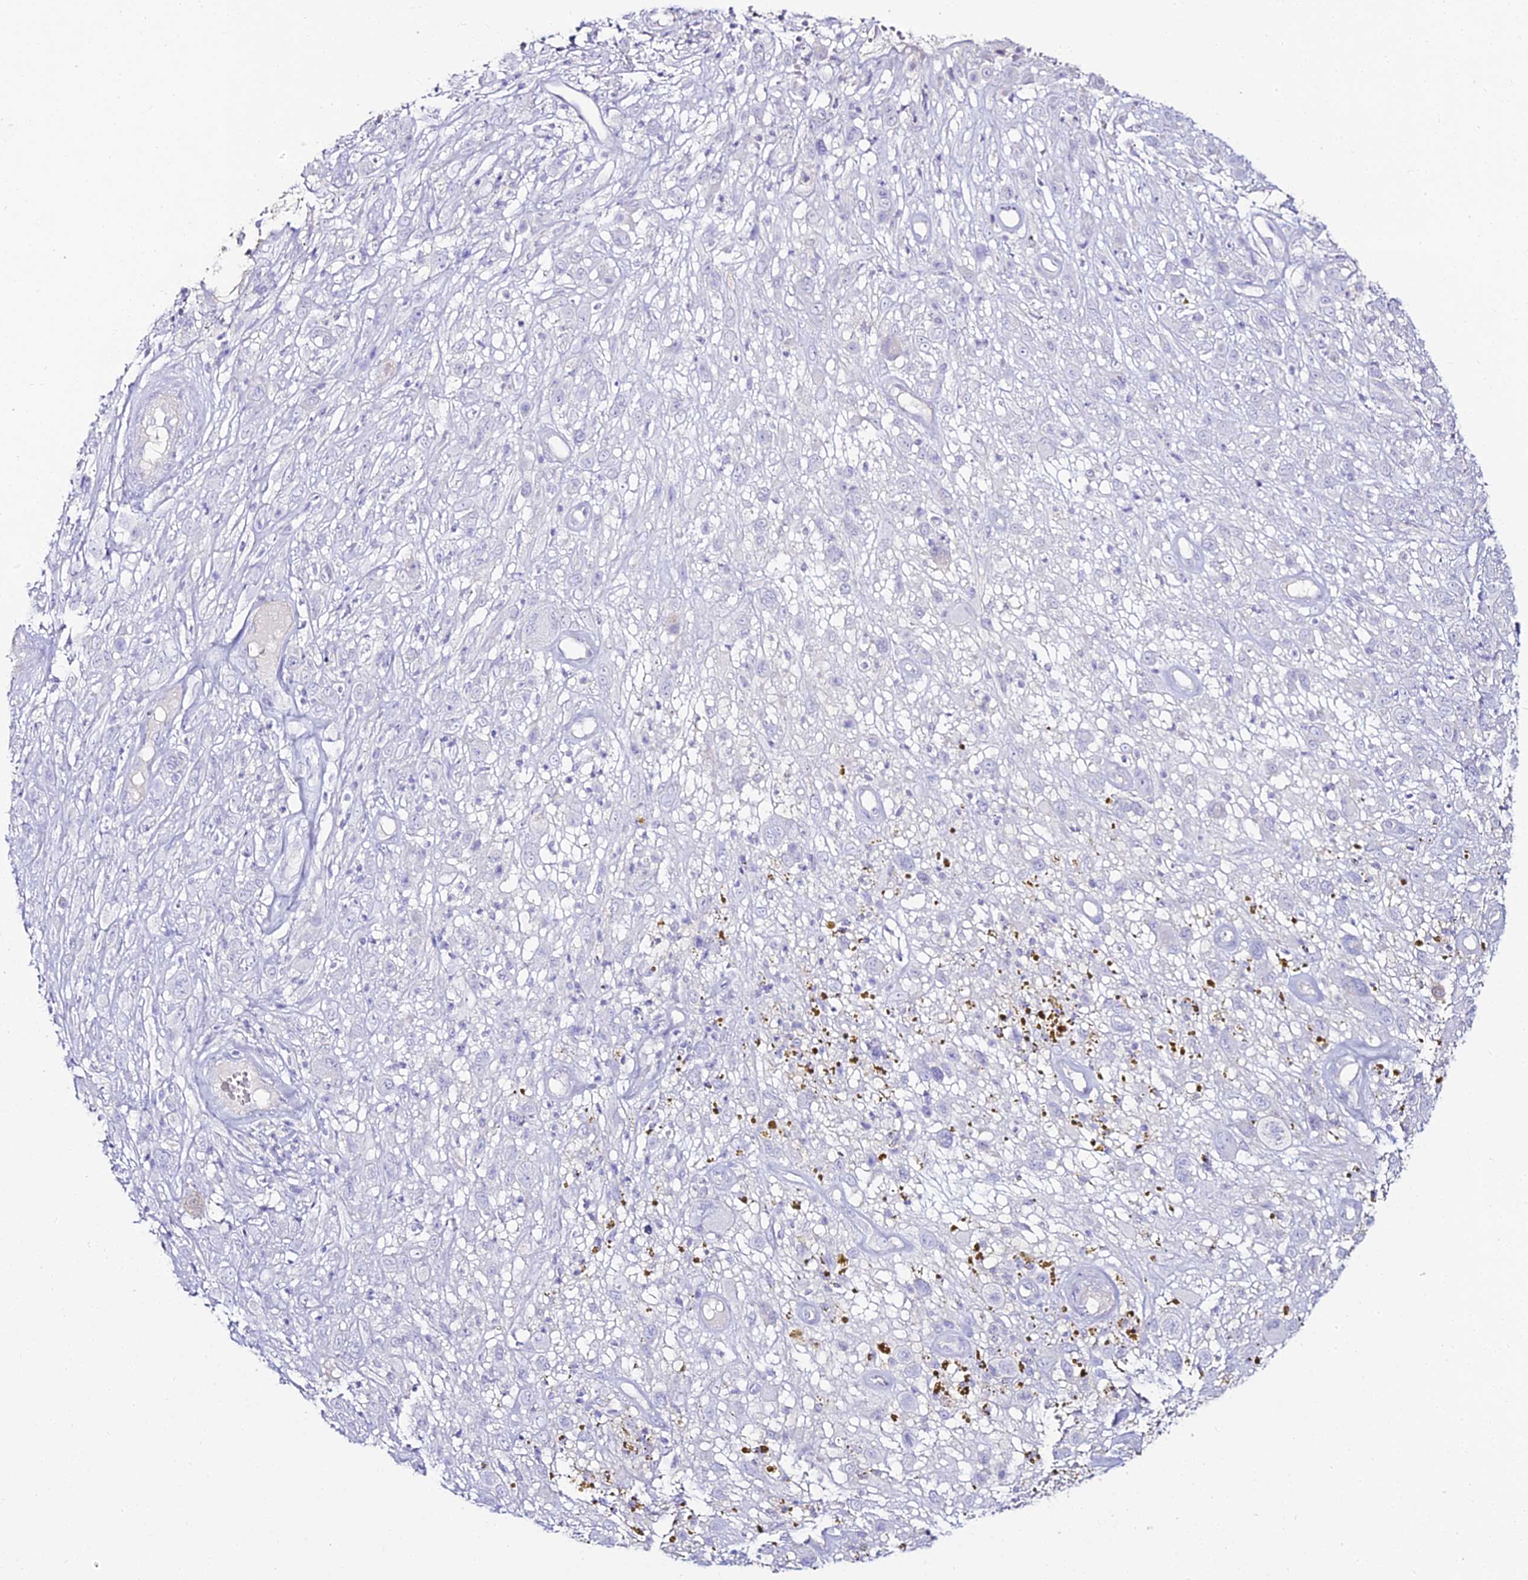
{"staining": {"intensity": "negative", "quantity": "none", "location": "none"}, "tissue": "melanoma", "cell_type": "Tumor cells", "image_type": "cancer", "snomed": [{"axis": "morphology", "description": "Malignant melanoma, NOS"}, {"axis": "topography", "description": "Skin of trunk"}], "caption": "Image shows no significant protein expression in tumor cells of malignant melanoma.", "gene": "ALPG", "patient": {"sex": "male", "age": 71}}